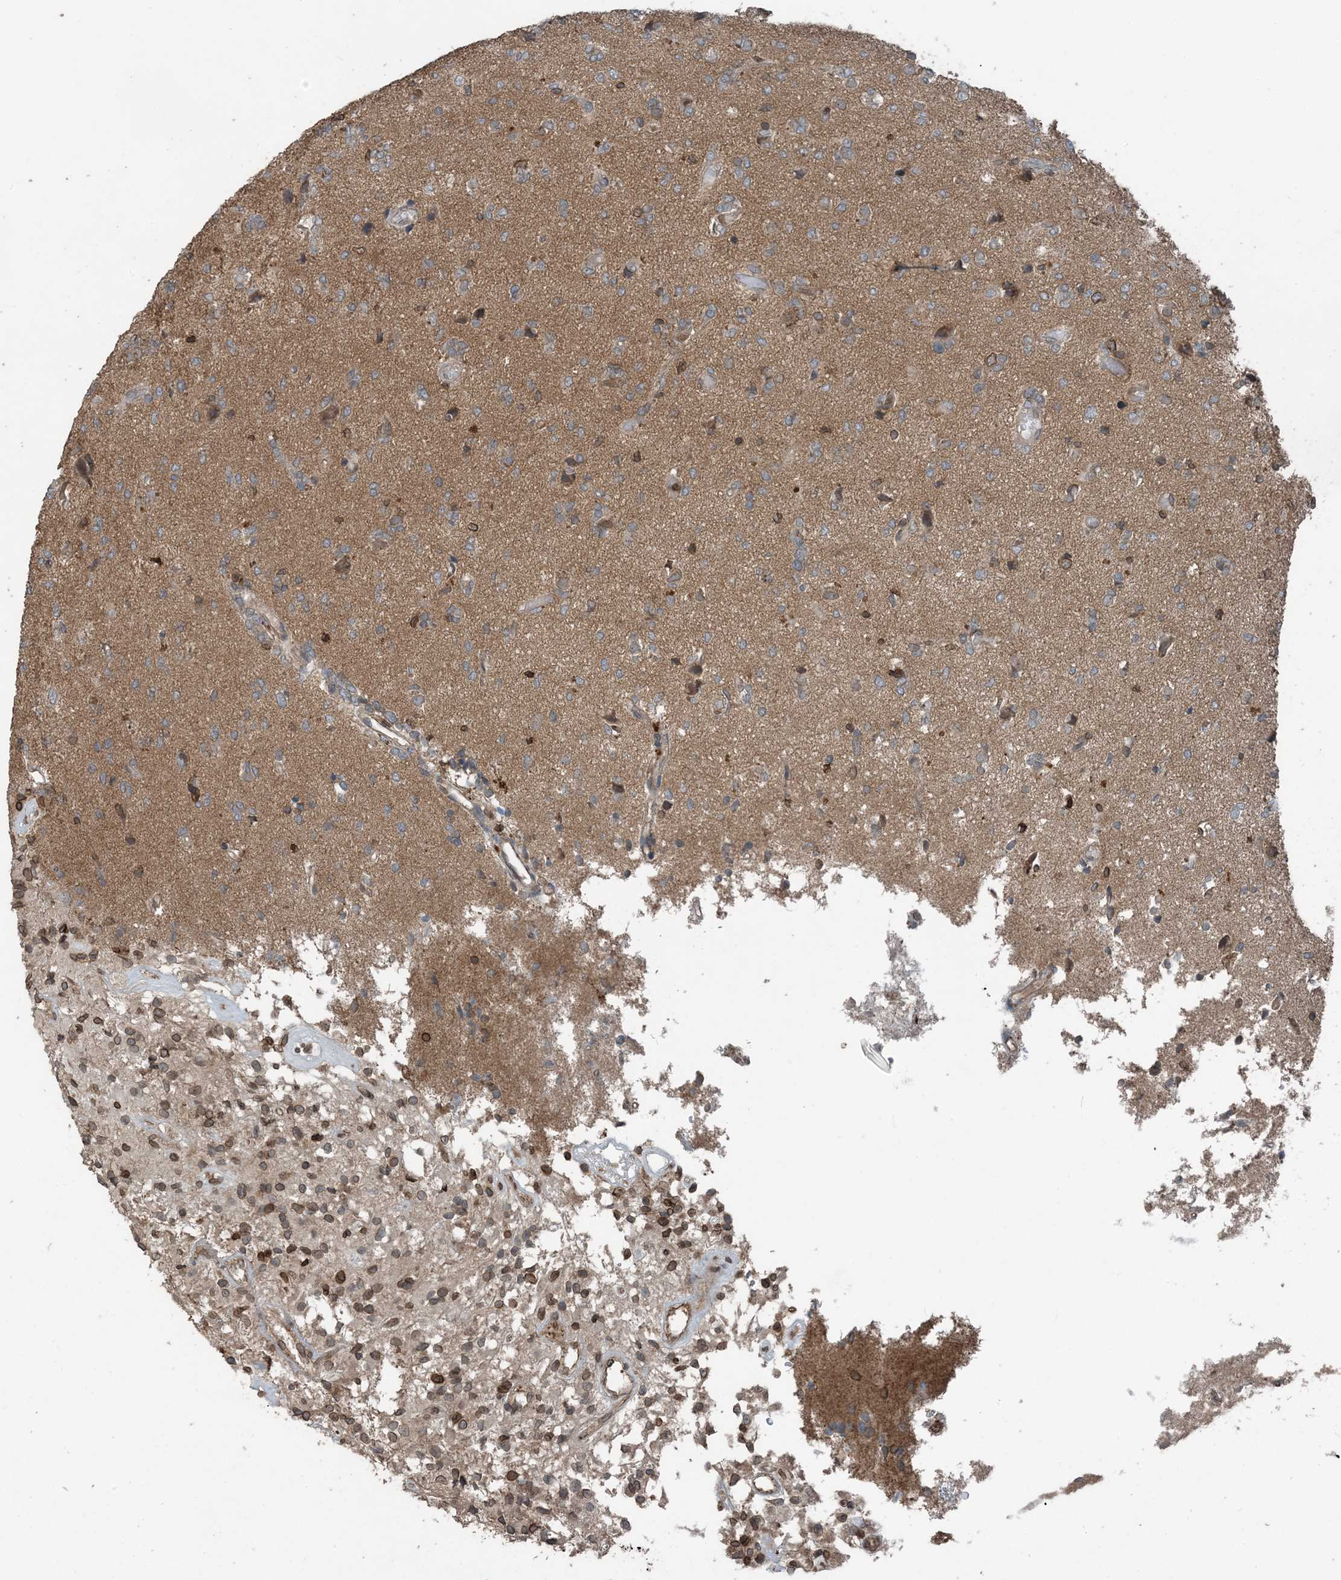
{"staining": {"intensity": "weak", "quantity": "<25%", "location": "cytoplasmic/membranous"}, "tissue": "glioma", "cell_type": "Tumor cells", "image_type": "cancer", "snomed": [{"axis": "morphology", "description": "Glioma, malignant, High grade"}, {"axis": "topography", "description": "Brain"}], "caption": "This is an immunohistochemistry (IHC) image of high-grade glioma (malignant). There is no expression in tumor cells.", "gene": "ZFAND2B", "patient": {"sex": "female", "age": 59}}